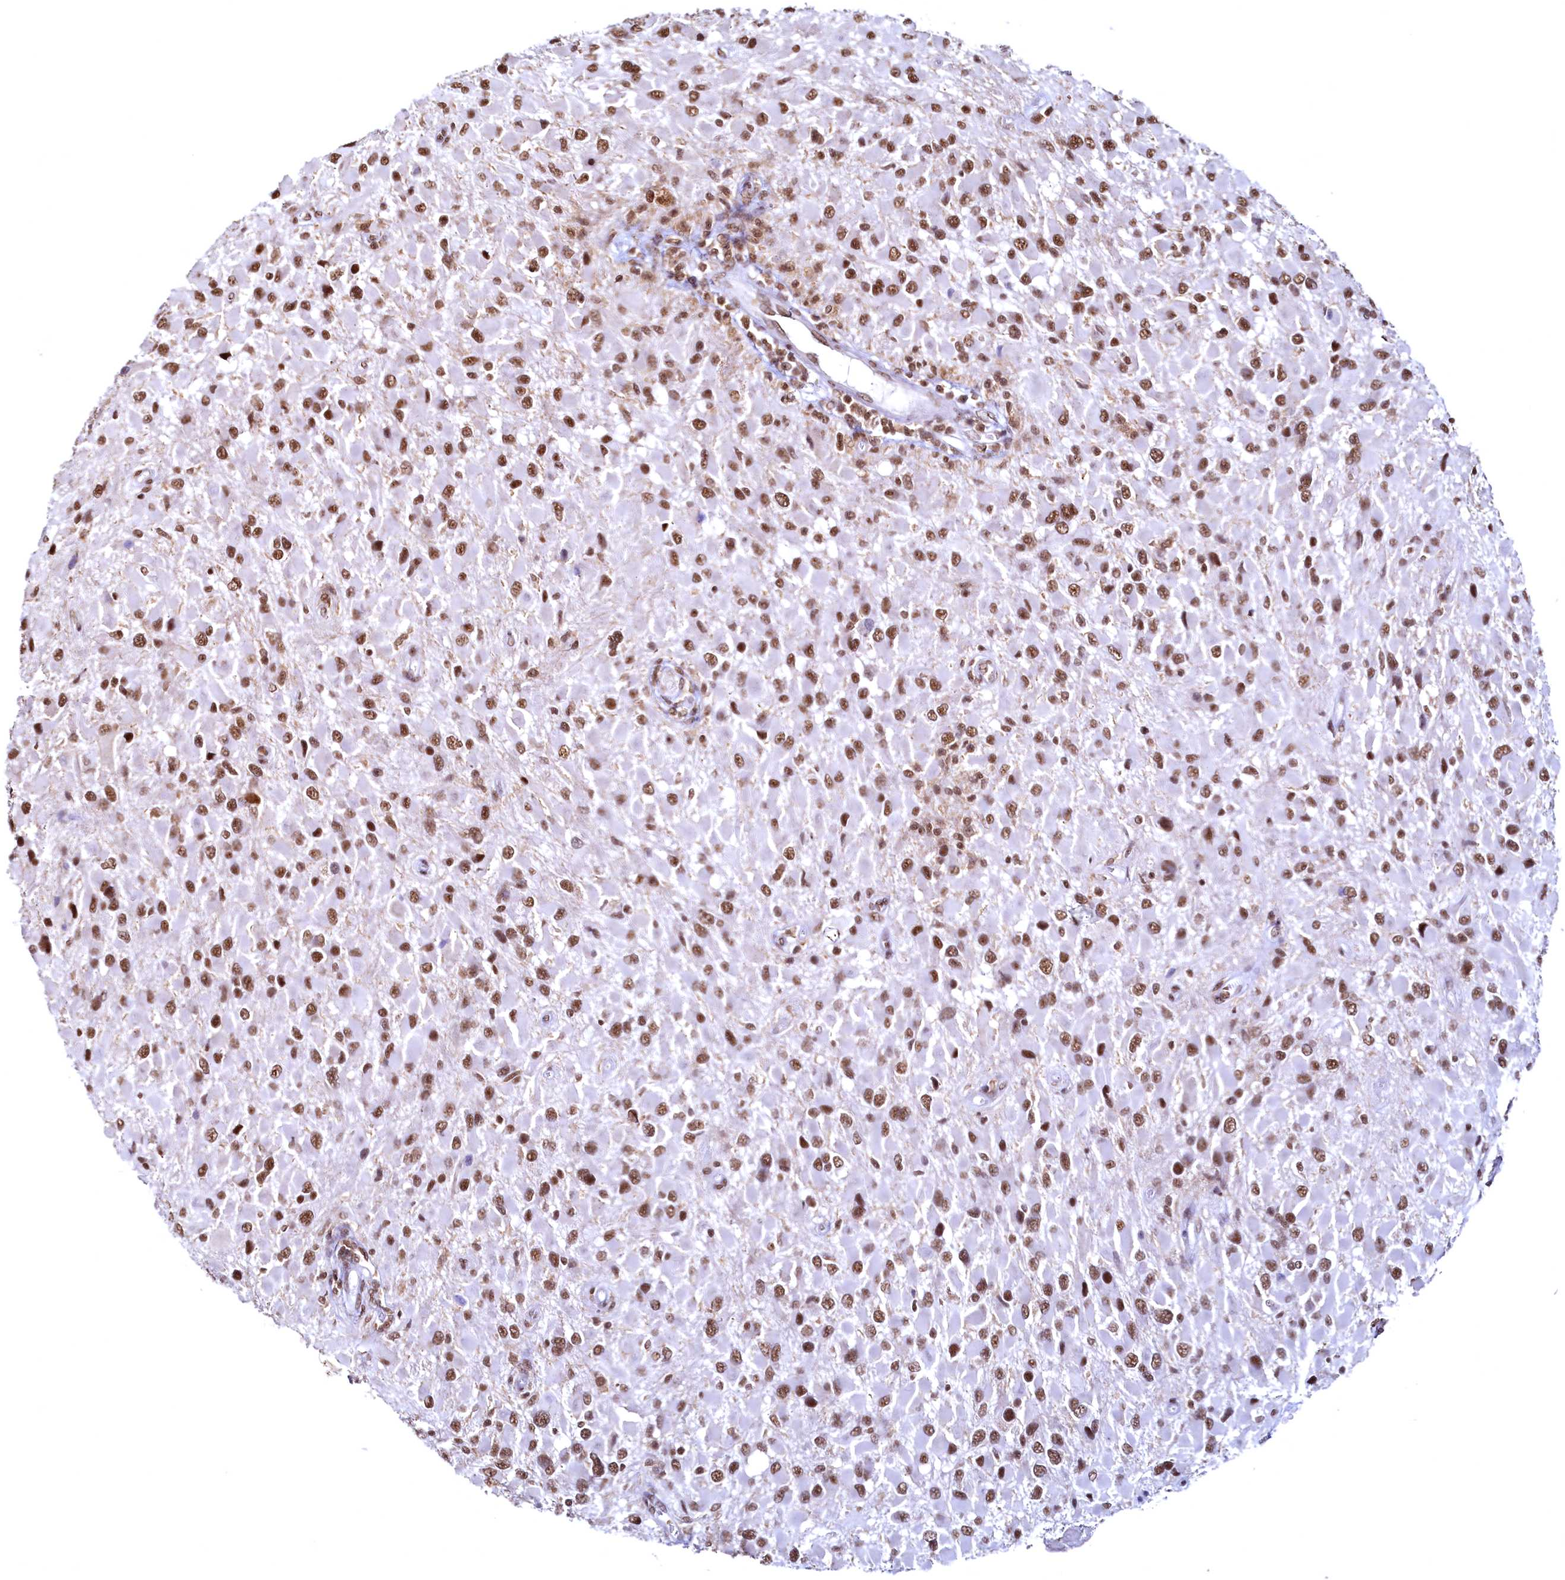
{"staining": {"intensity": "moderate", "quantity": ">75%", "location": "nuclear"}, "tissue": "glioma", "cell_type": "Tumor cells", "image_type": "cancer", "snomed": [{"axis": "morphology", "description": "Glioma, malignant, High grade"}, {"axis": "topography", "description": "Brain"}], "caption": "High-power microscopy captured an immunohistochemistry image of glioma, revealing moderate nuclear positivity in approximately >75% of tumor cells. (DAB (3,3'-diaminobenzidine) IHC, brown staining for protein, blue staining for nuclei).", "gene": "RSRC2", "patient": {"sex": "male", "age": 53}}